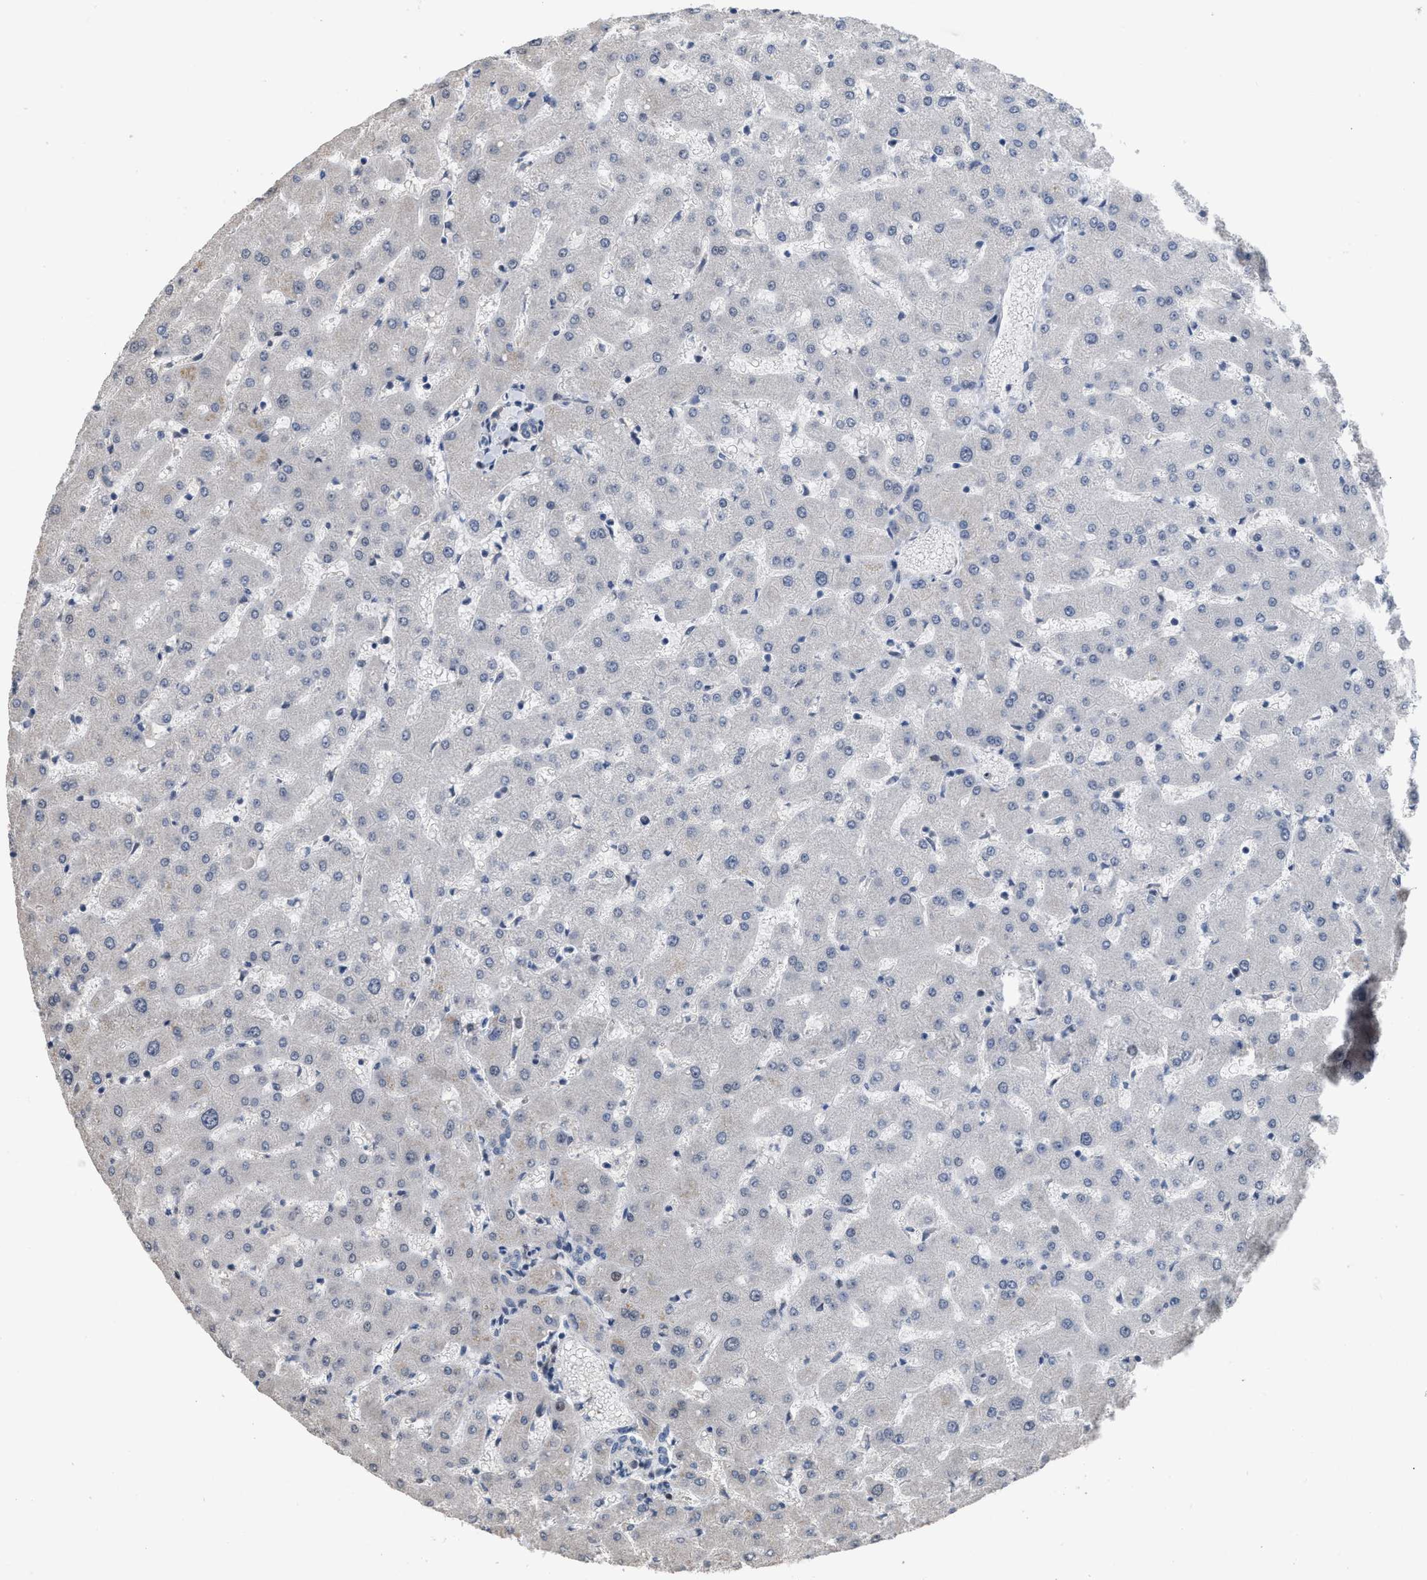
{"staining": {"intensity": "negative", "quantity": "none", "location": "none"}, "tissue": "liver", "cell_type": "Cholangiocytes", "image_type": "normal", "snomed": [{"axis": "morphology", "description": "Normal tissue, NOS"}, {"axis": "topography", "description": "Liver"}], "caption": "IHC image of normal human liver stained for a protein (brown), which demonstrates no positivity in cholangiocytes. (Stains: DAB immunohistochemistry with hematoxylin counter stain, Microscopy: brightfield microscopy at high magnification).", "gene": "SETDB1", "patient": {"sex": "female", "age": 63}}